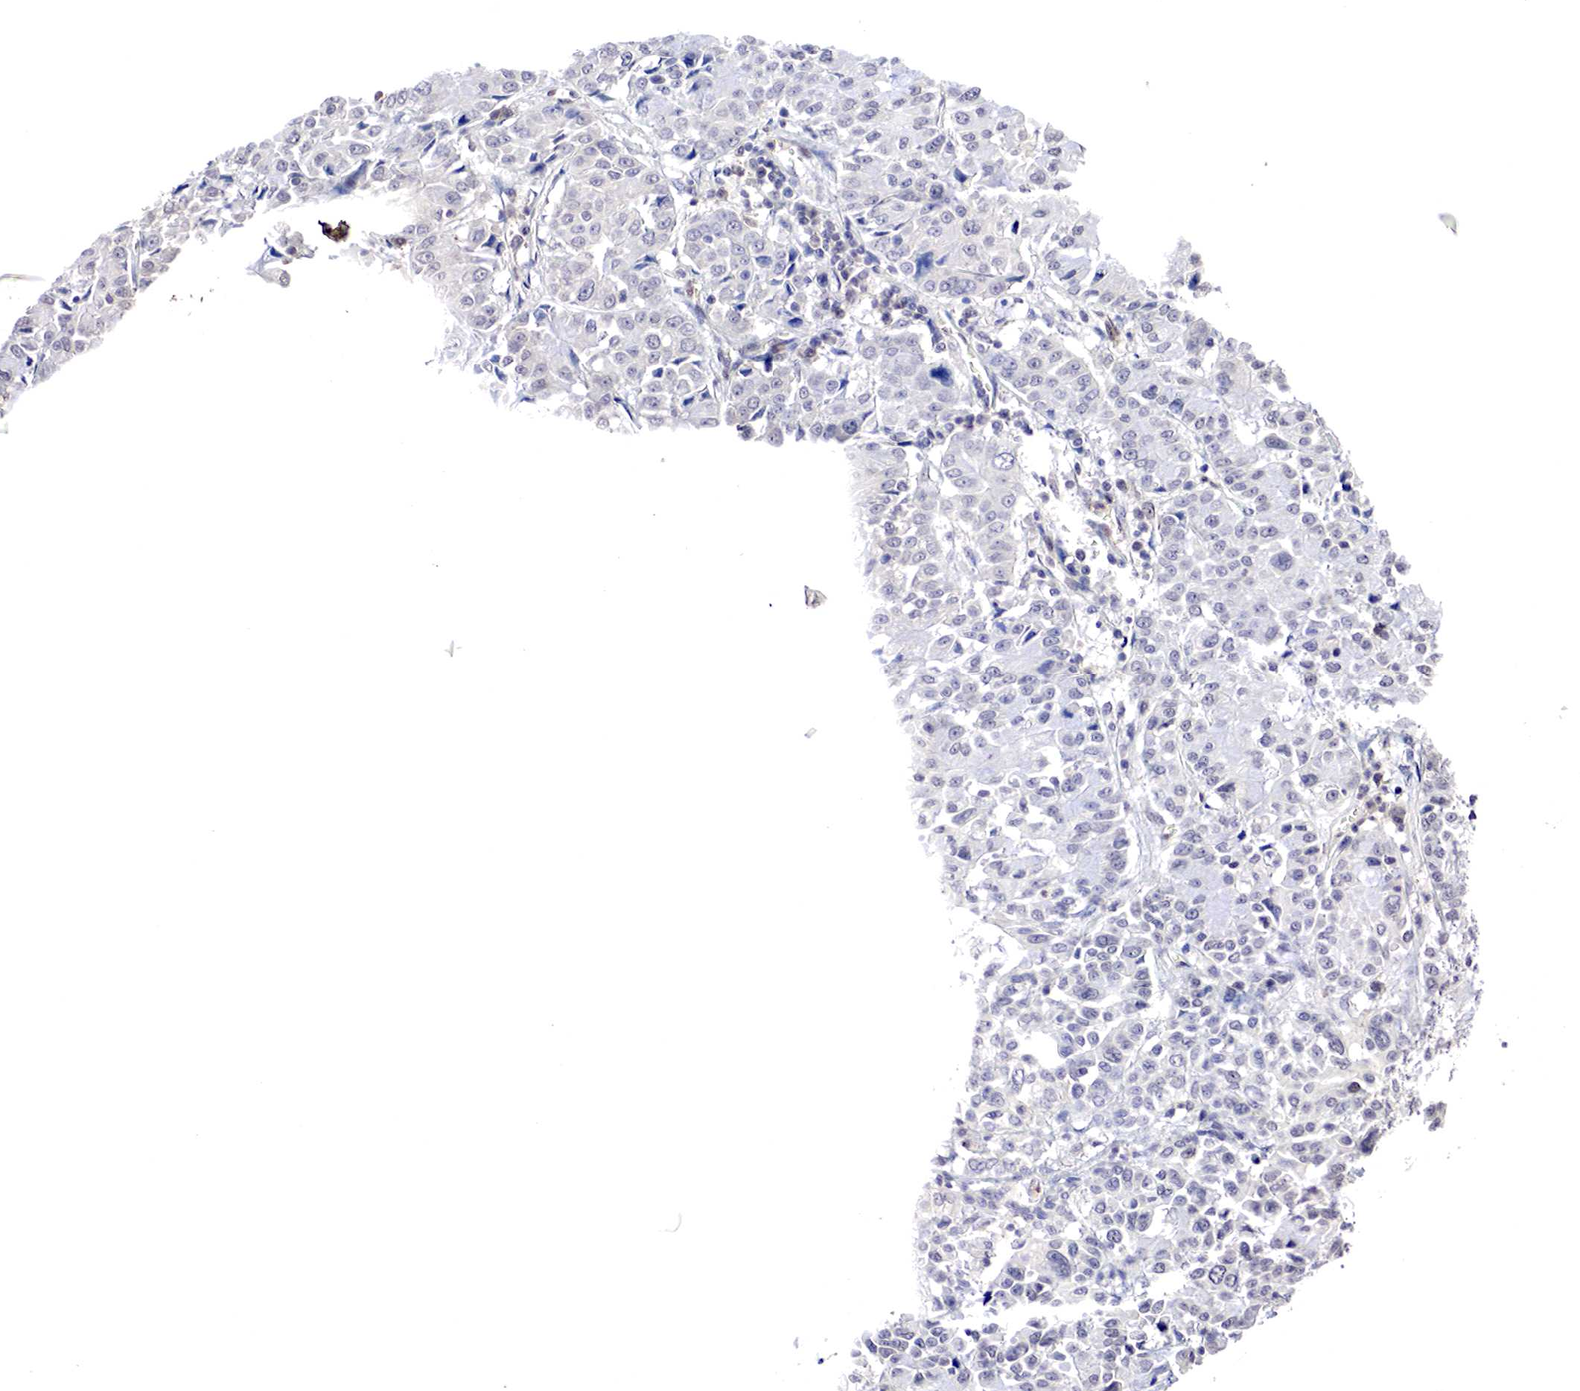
{"staining": {"intensity": "weak", "quantity": "<25%", "location": "cytoplasmic/membranous"}, "tissue": "pancreatic cancer", "cell_type": "Tumor cells", "image_type": "cancer", "snomed": [{"axis": "morphology", "description": "Adenocarcinoma, NOS"}, {"axis": "topography", "description": "Pancreas"}], "caption": "High magnification brightfield microscopy of pancreatic adenocarcinoma stained with DAB (brown) and counterstained with hematoxylin (blue): tumor cells show no significant positivity. (DAB IHC, high magnification).", "gene": "DACH2", "patient": {"sex": "female", "age": 52}}